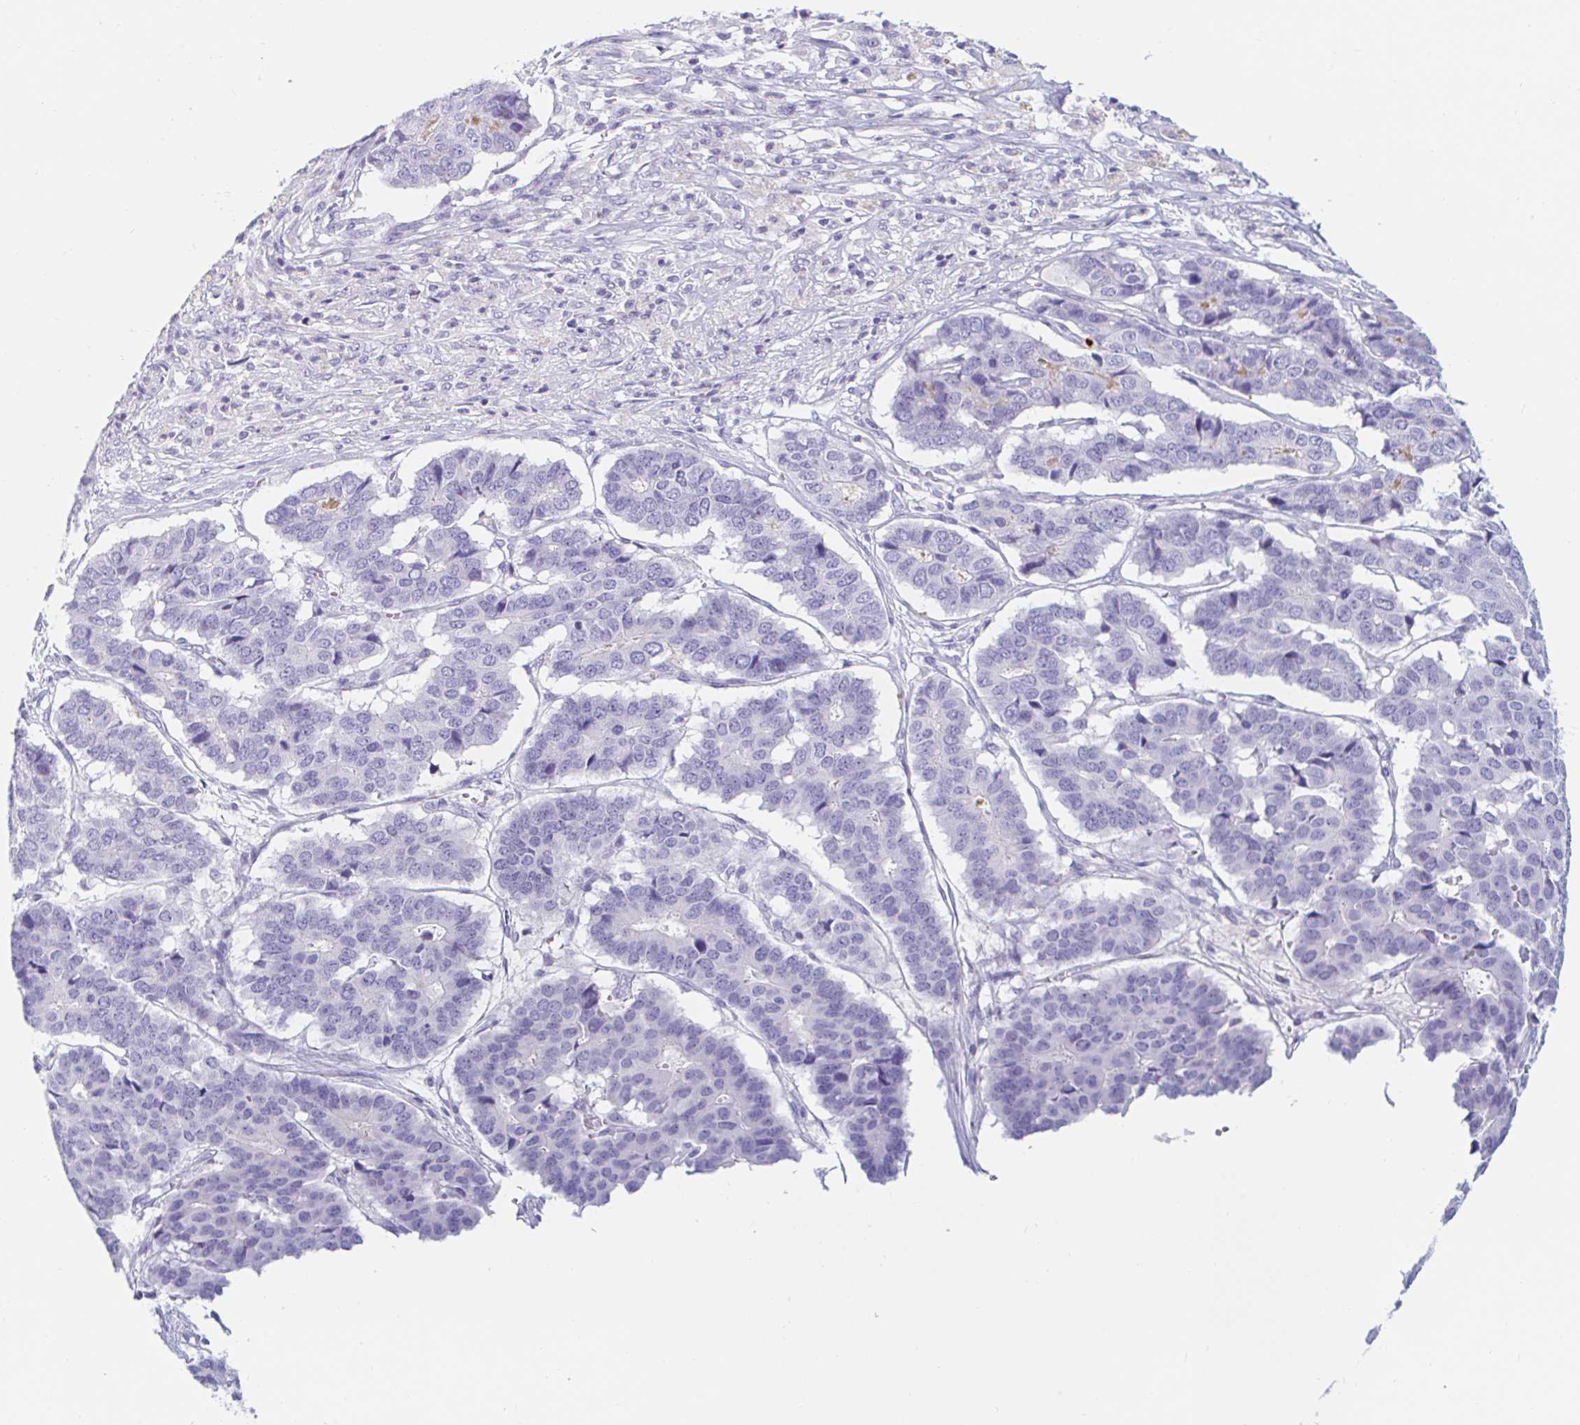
{"staining": {"intensity": "negative", "quantity": "none", "location": "none"}, "tissue": "pancreatic cancer", "cell_type": "Tumor cells", "image_type": "cancer", "snomed": [{"axis": "morphology", "description": "Adenocarcinoma, NOS"}, {"axis": "topography", "description": "Pancreas"}], "caption": "Immunohistochemistry of human pancreatic cancer (adenocarcinoma) reveals no positivity in tumor cells.", "gene": "TEX44", "patient": {"sex": "male", "age": 50}}